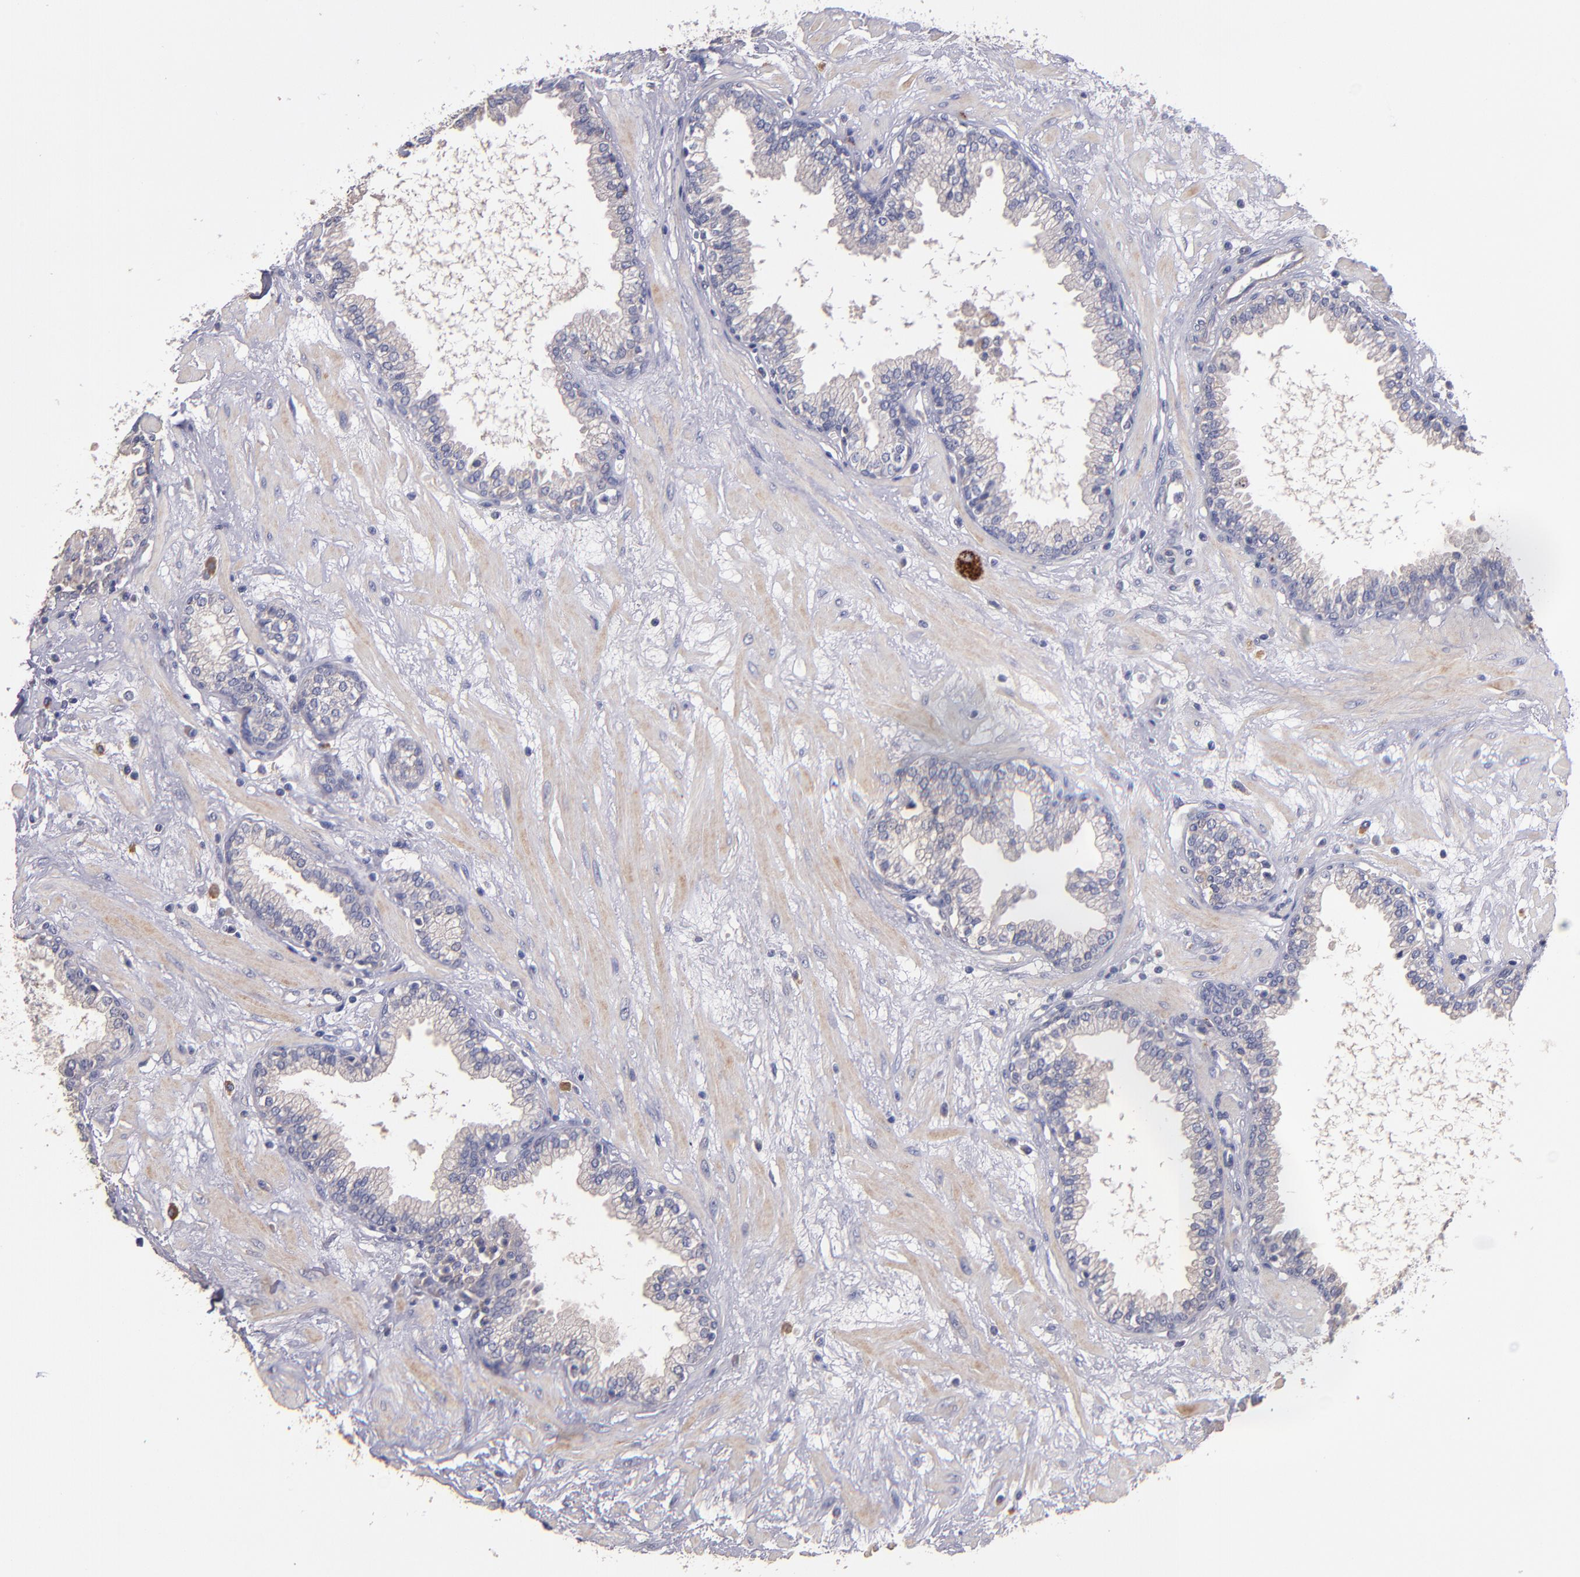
{"staining": {"intensity": "negative", "quantity": "none", "location": "none"}, "tissue": "prostate", "cell_type": "Glandular cells", "image_type": "normal", "snomed": [{"axis": "morphology", "description": "Normal tissue, NOS"}, {"axis": "topography", "description": "Prostate"}], "caption": "A high-resolution histopathology image shows IHC staining of unremarkable prostate, which reveals no significant expression in glandular cells.", "gene": "MAGEE1", "patient": {"sex": "male", "age": 64}}